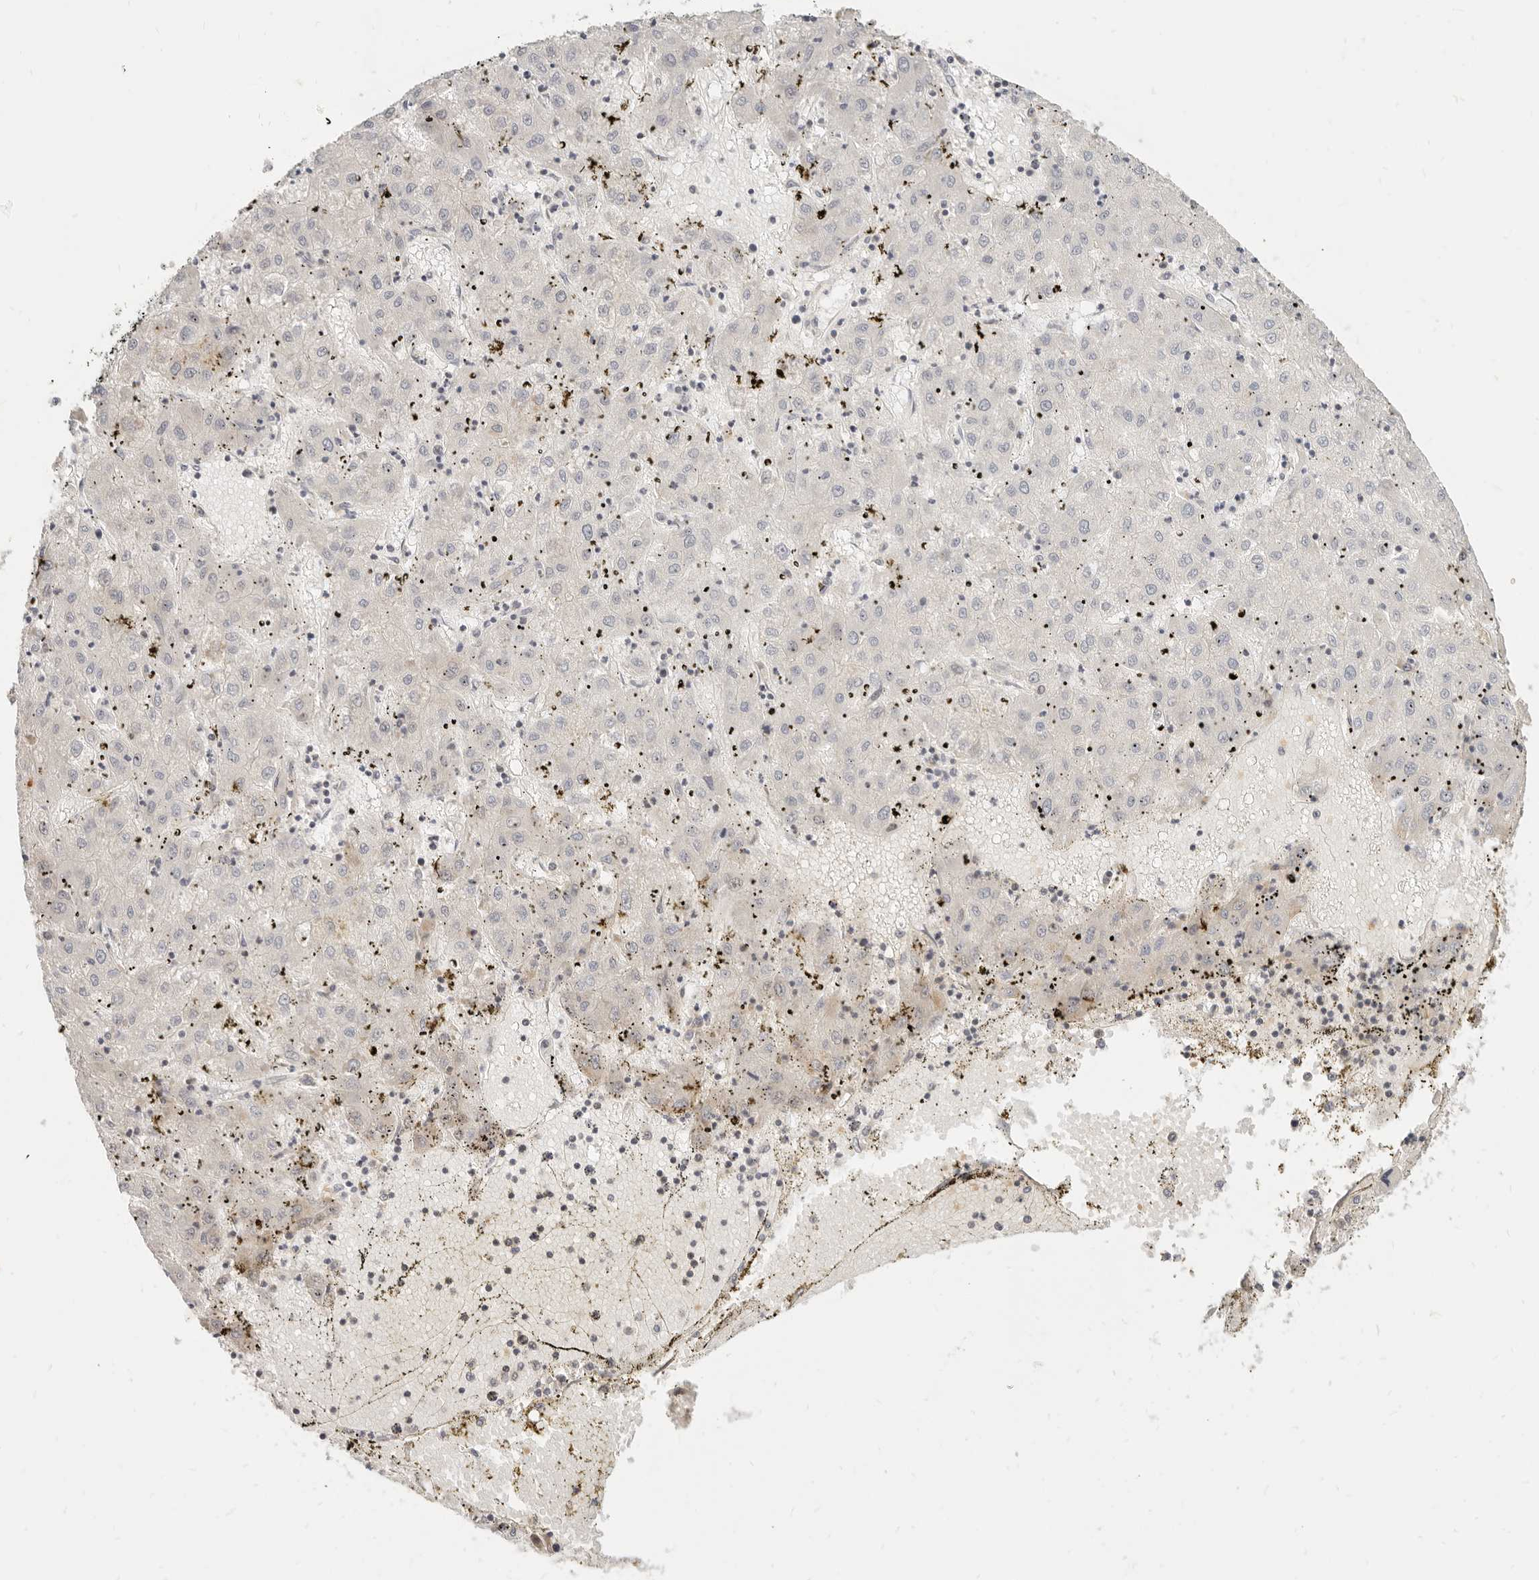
{"staining": {"intensity": "negative", "quantity": "none", "location": "none"}, "tissue": "liver cancer", "cell_type": "Tumor cells", "image_type": "cancer", "snomed": [{"axis": "morphology", "description": "Carcinoma, Hepatocellular, NOS"}, {"axis": "topography", "description": "Liver"}], "caption": "The image shows no staining of tumor cells in liver cancer.", "gene": "LTB4R2", "patient": {"sex": "male", "age": 72}}